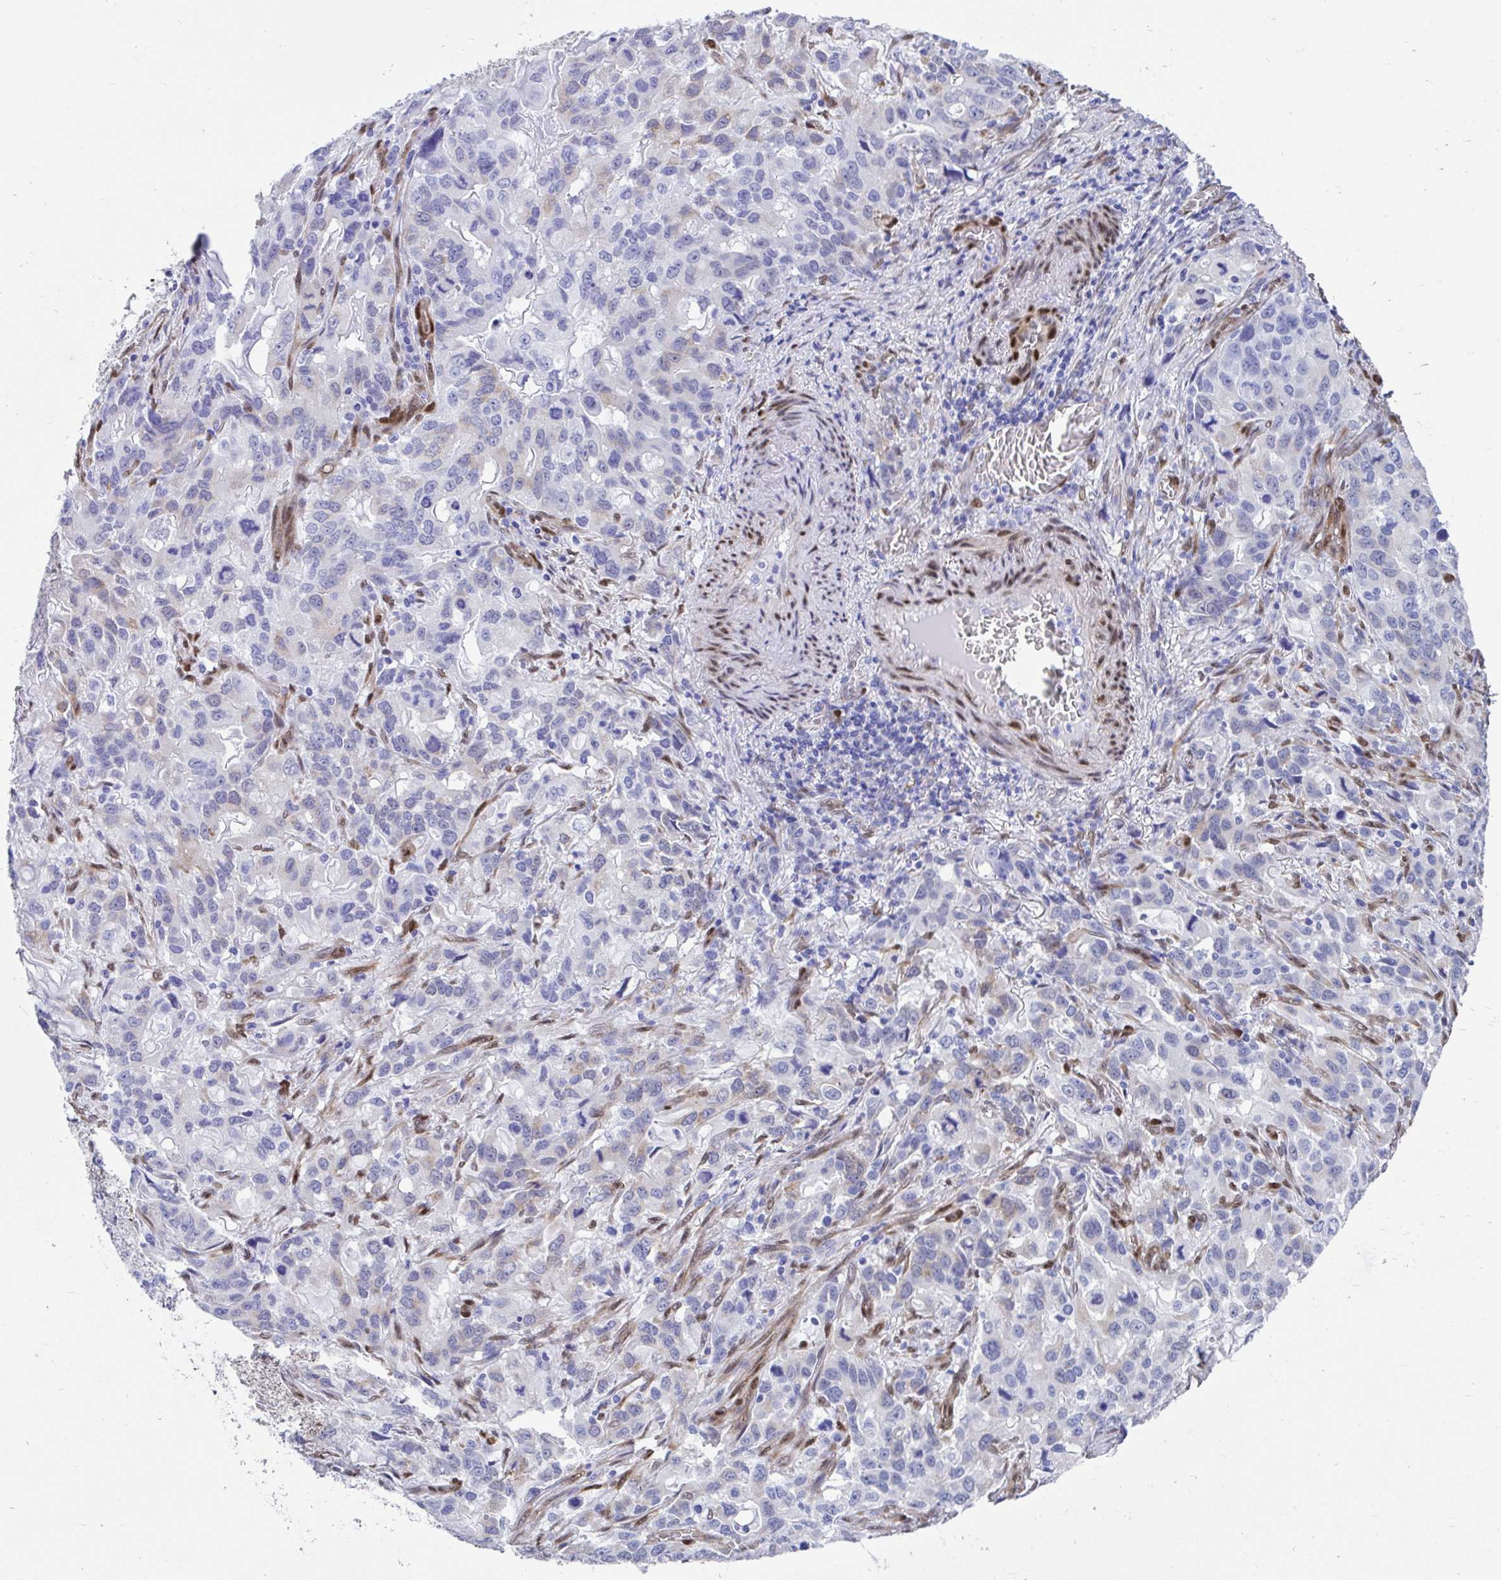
{"staining": {"intensity": "negative", "quantity": "none", "location": "none"}, "tissue": "stomach cancer", "cell_type": "Tumor cells", "image_type": "cancer", "snomed": [{"axis": "morphology", "description": "Adenocarcinoma, NOS"}, {"axis": "topography", "description": "Stomach, upper"}], "caption": "Adenocarcinoma (stomach) was stained to show a protein in brown. There is no significant expression in tumor cells. (DAB (3,3'-diaminobenzidine) IHC, high magnification).", "gene": "RBPMS", "patient": {"sex": "male", "age": 85}}